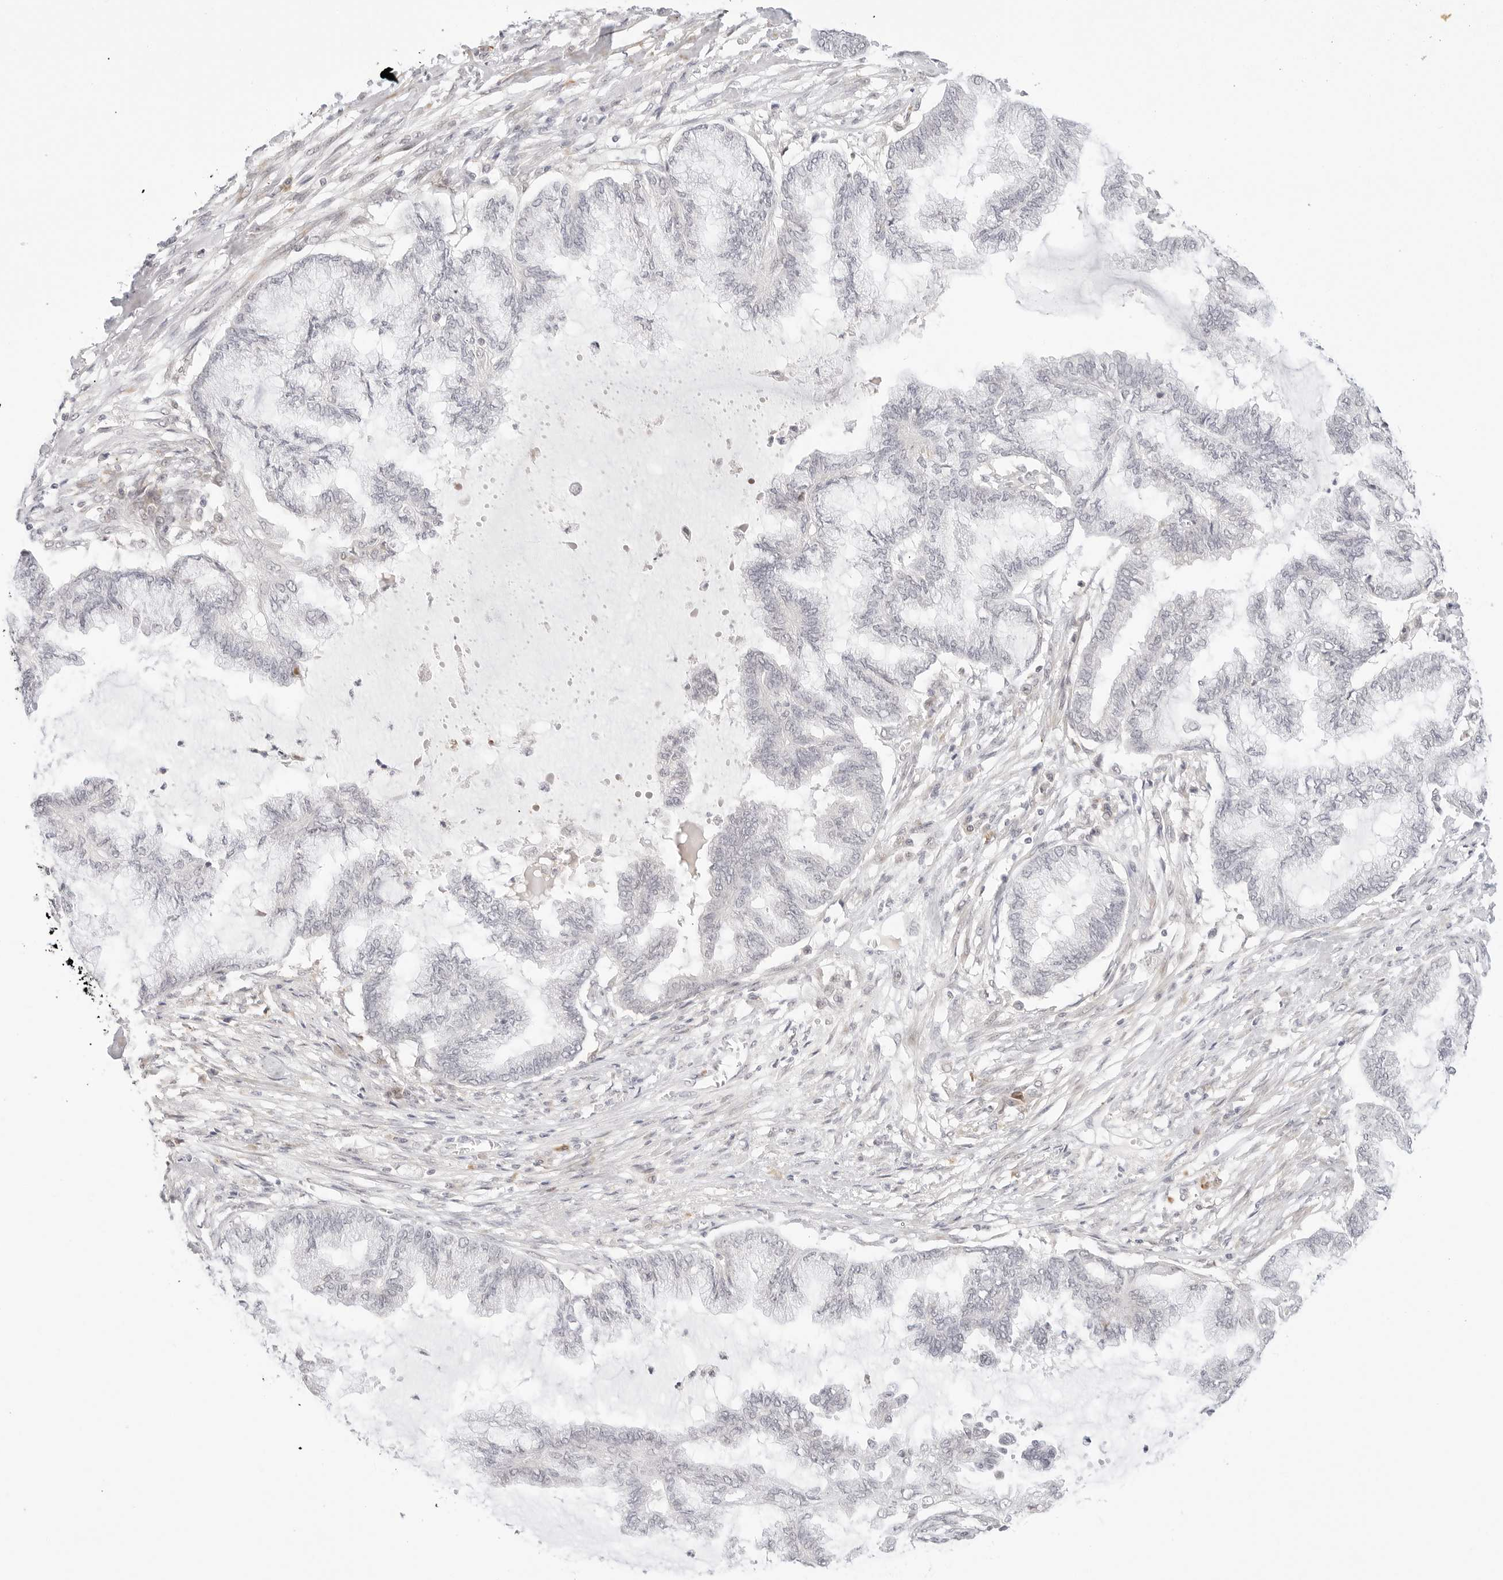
{"staining": {"intensity": "negative", "quantity": "none", "location": "none"}, "tissue": "endometrial cancer", "cell_type": "Tumor cells", "image_type": "cancer", "snomed": [{"axis": "morphology", "description": "Adenocarcinoma, NOS"}, {"axis": "topography", "description": "Endometrium"}], "caption": "The histopathology image demonstrates no significant staining in tumor cells of adenocarcinoma (endometrial). The staining was performed using DAB (3,3'-diaminobenzidine) to visualize the protein expression in brown, while the nuclei were stained in blue with hematoxylin (Magnification: 20x).", "gene": "XKR4", "patient": {"sex": "female", "age": 86}}